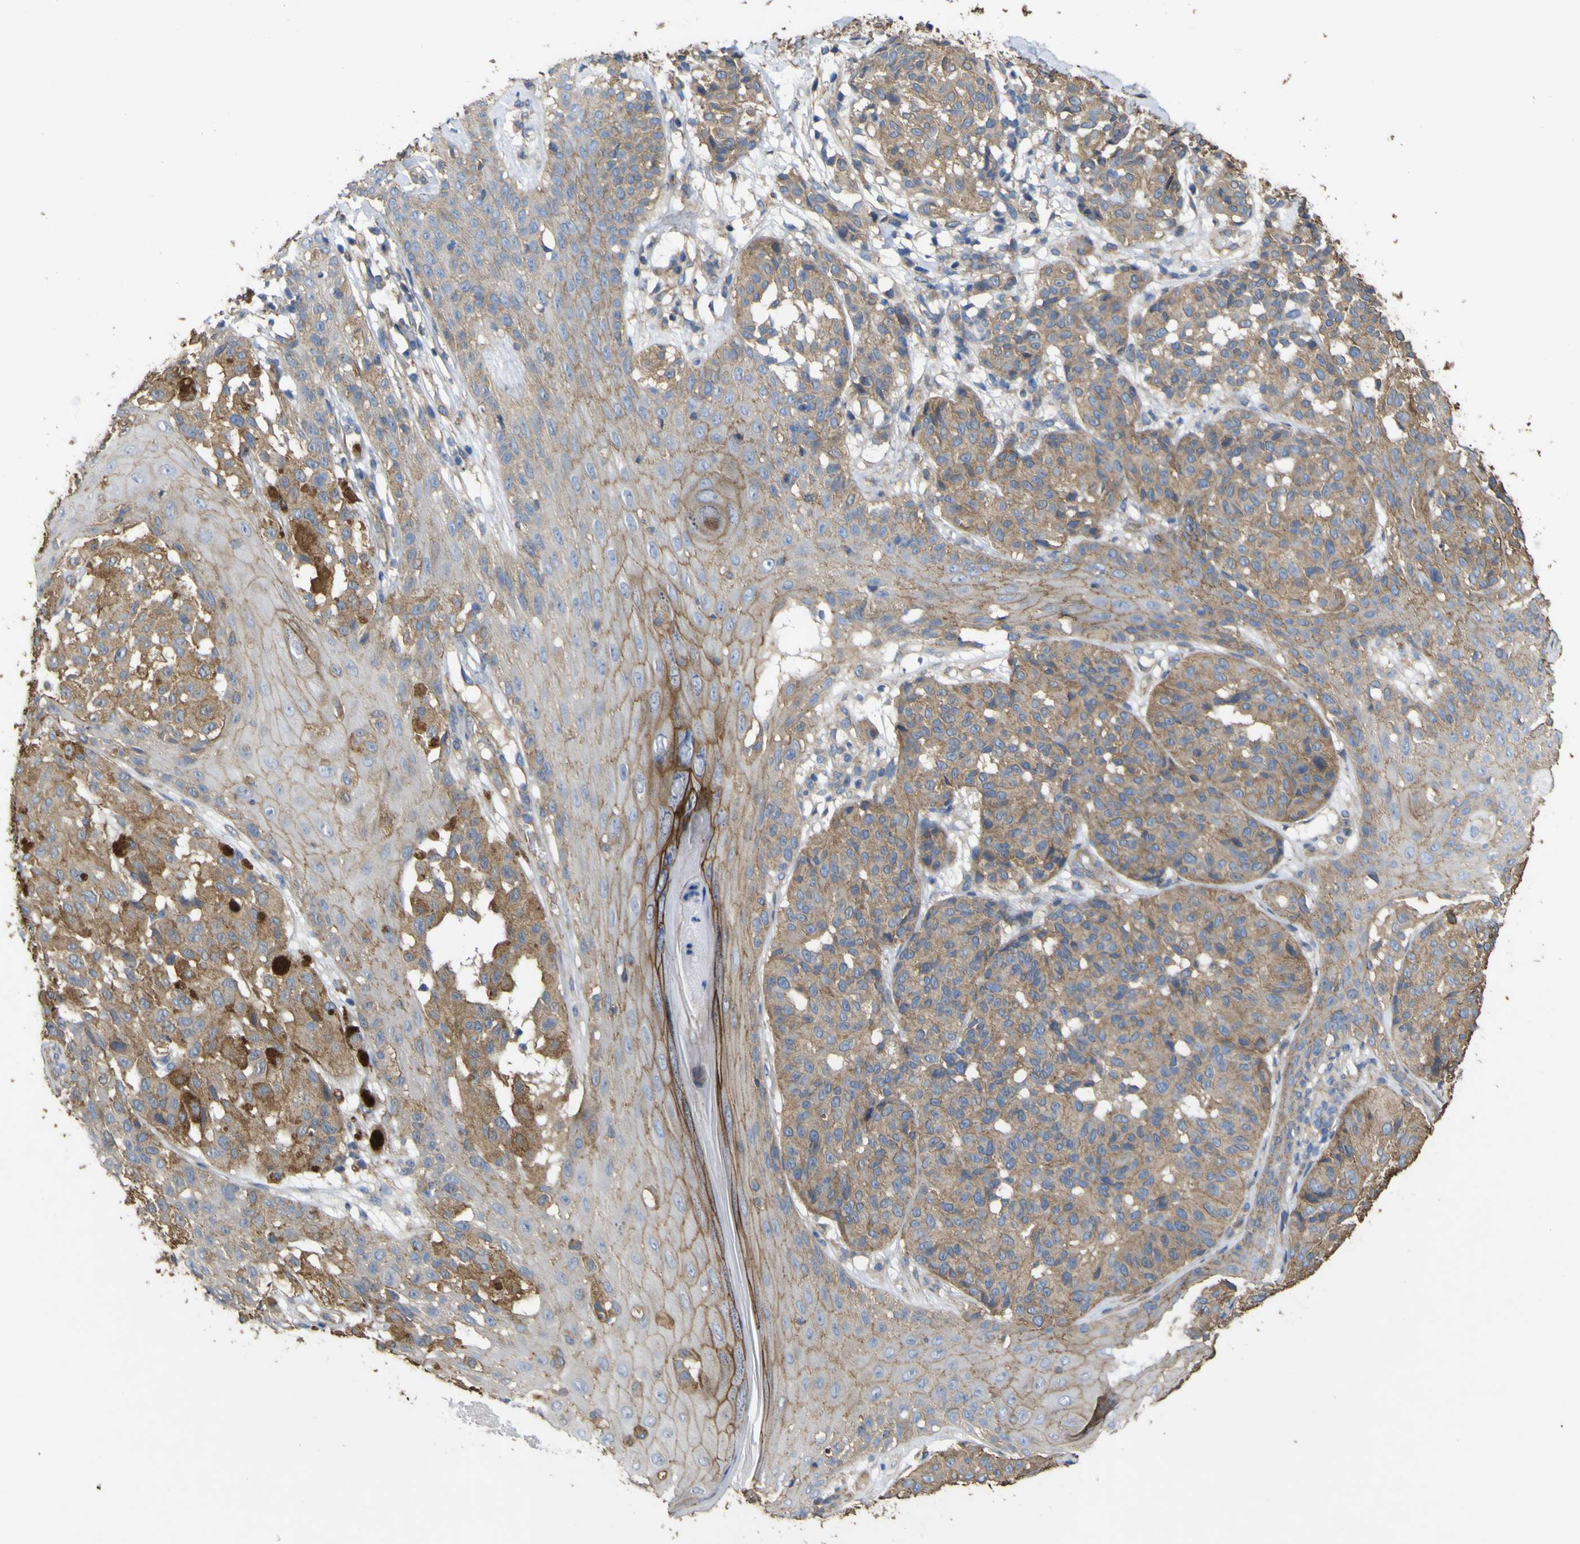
{"staining": {"intensity": "moderate", "quantity": ">75%", "location": "cytoplasmic/membranous"}, "tissue": "melanoma", "cell_type": "Tumor cells", "image_type": "cancer", "snomed": [{"axis": "morphology", "description": "Malignant melanoma, NOS"}, {"axis": "topography", "description": "Skin"}], "caption": "Protein analysis of malignant melanoma tissue exhibits moderate cytoplasmic/membranous expression in approximately >75% of tumor cells.", "gene": "TNFSF15", "patient": {"sex": "female", "age": 46}}